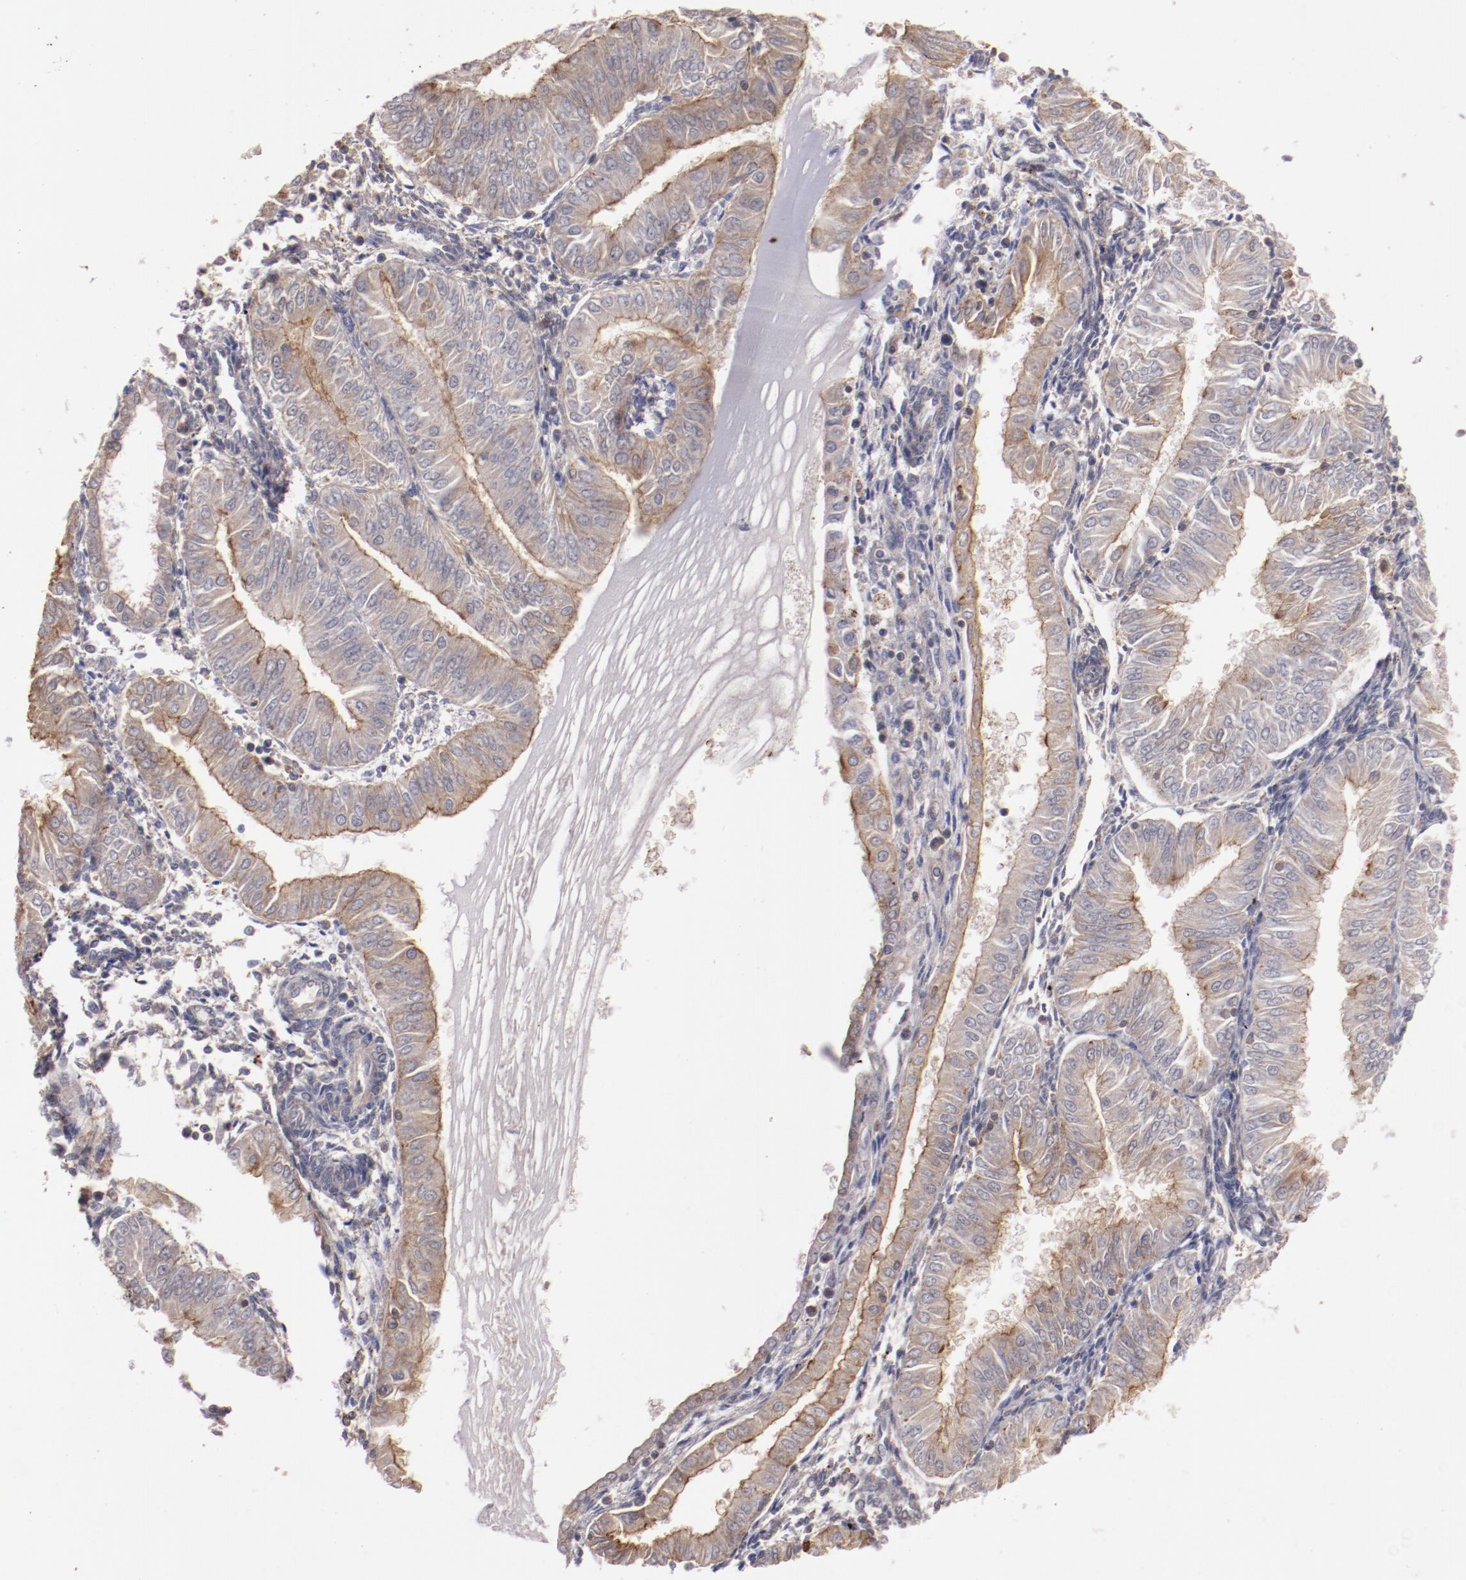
{"staining": {"intensity": "moderate", "quantity": ">75%", "location": "cytoplasmic/membranous"}, "tissue": "endometrial cancer", "cell_type": "Tumor cells", "image_type": "cancer", "snomed": [{"axis": "morphology", "description": "Adenocarcinoma, NOS"}, {"axis": "topography", "description": "Endometrium"}], "caption": "Human endometrial adenocarcinoma stained for a protein (brown) displays moderate cytoplasmic/membranous positive expression in approximately >75% of tumor cells.", "gene": "SYP", "patient": {"sex": "female", "age": 53}}